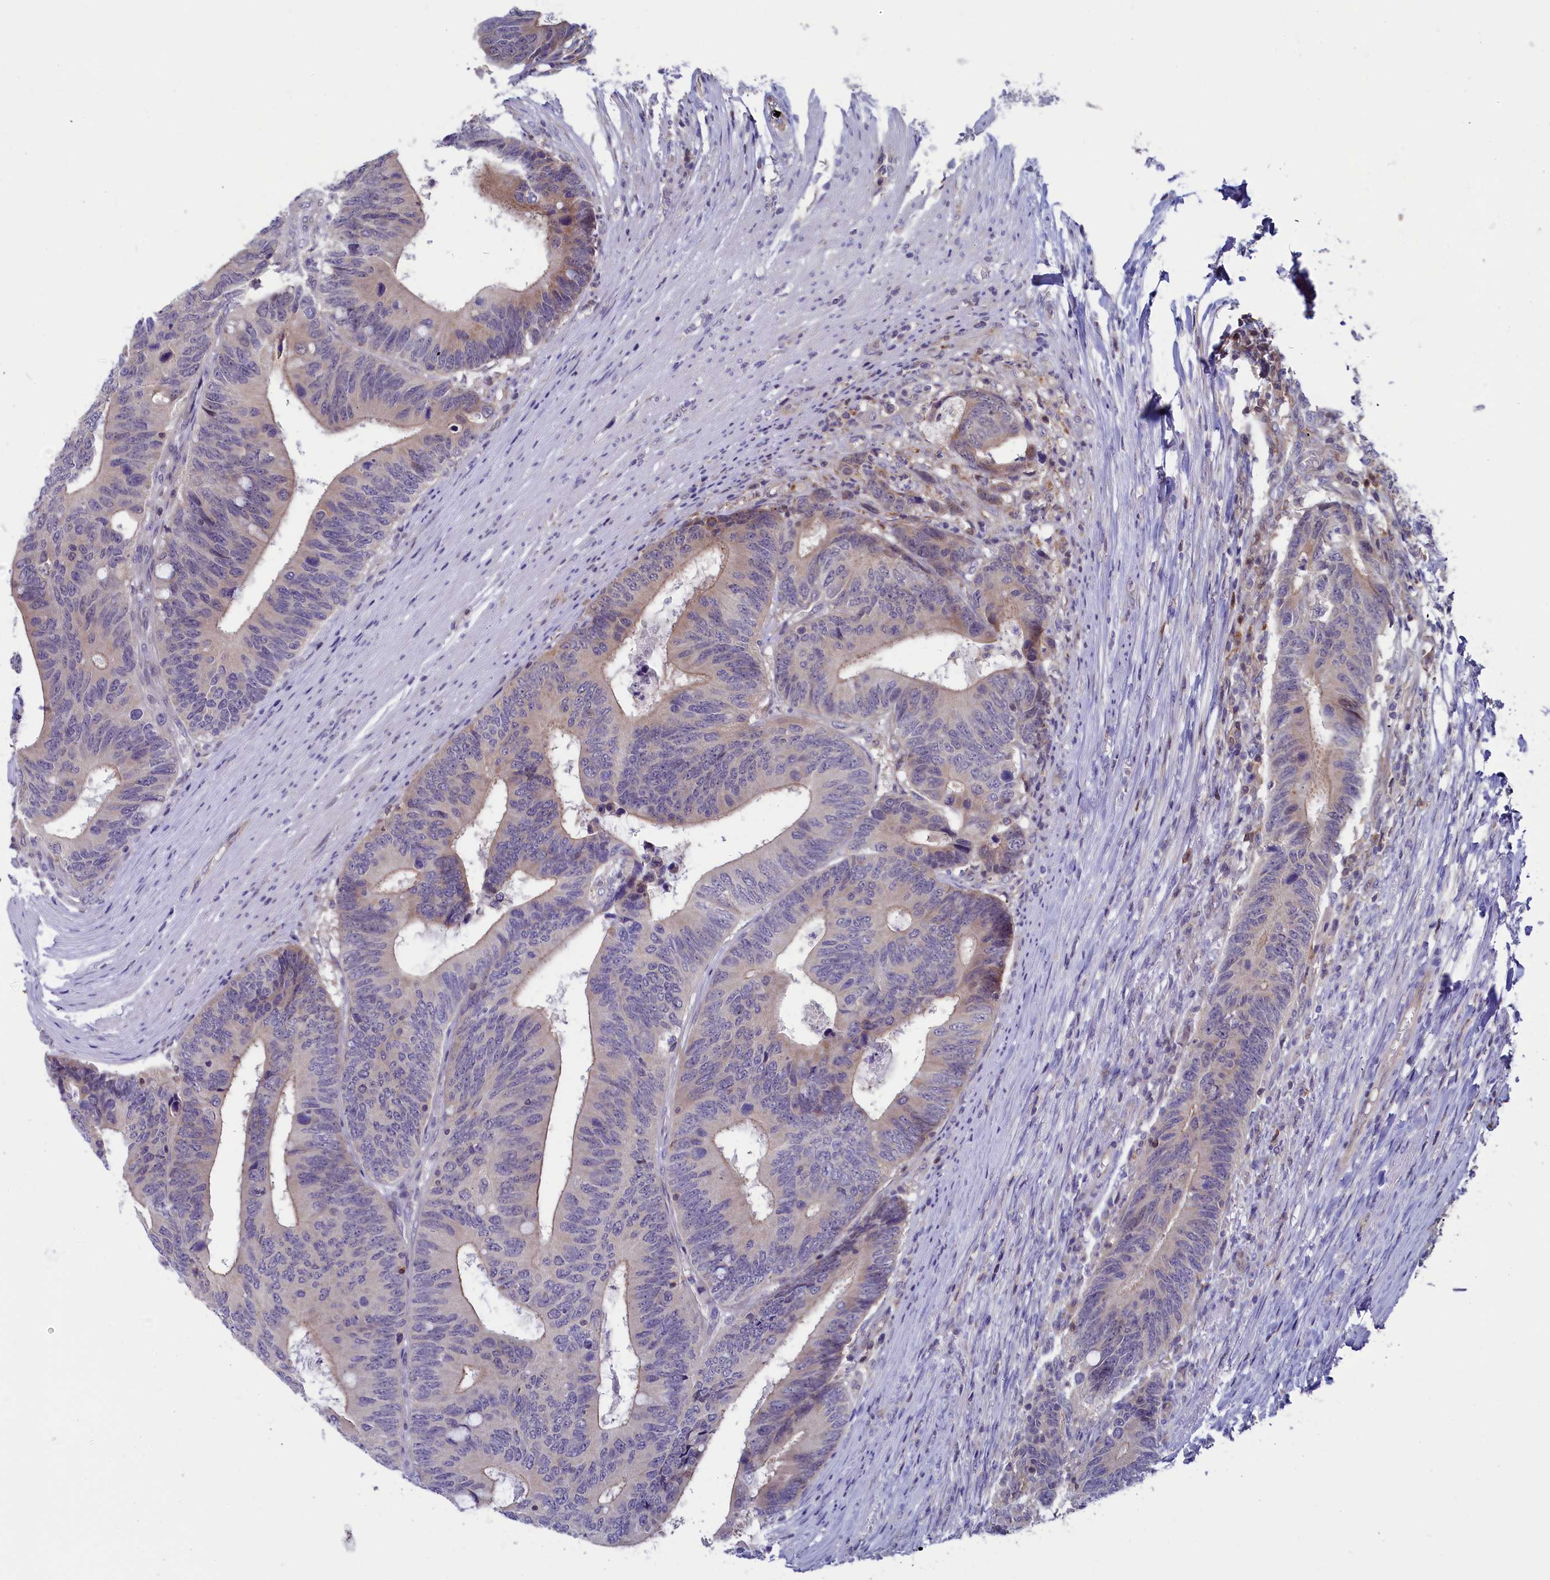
{"staining": {"intensity": "weak", "quantity": "25%-75%", "location": "cytoplasmic/membranous"}, "tissue": "colorectal cancer", "cell_type": "Tumor cells", "image_type": "cancer", "snomed": [{"axis": "morphology", "description": "Adenocarcinoma, NOS"}, {"axis": "topography", "description": "Colon"}], "caption": "DAB (3,3'-diaminobenzidine) immunohistochemical staining of colorectal adenocarcinoma shows weak cytoplasmic/membranous protein expression in approximately 25%-75% of tumor cells.", "gene": "CIAPIN1", "patient": {"sex": "male", "age": 87}}